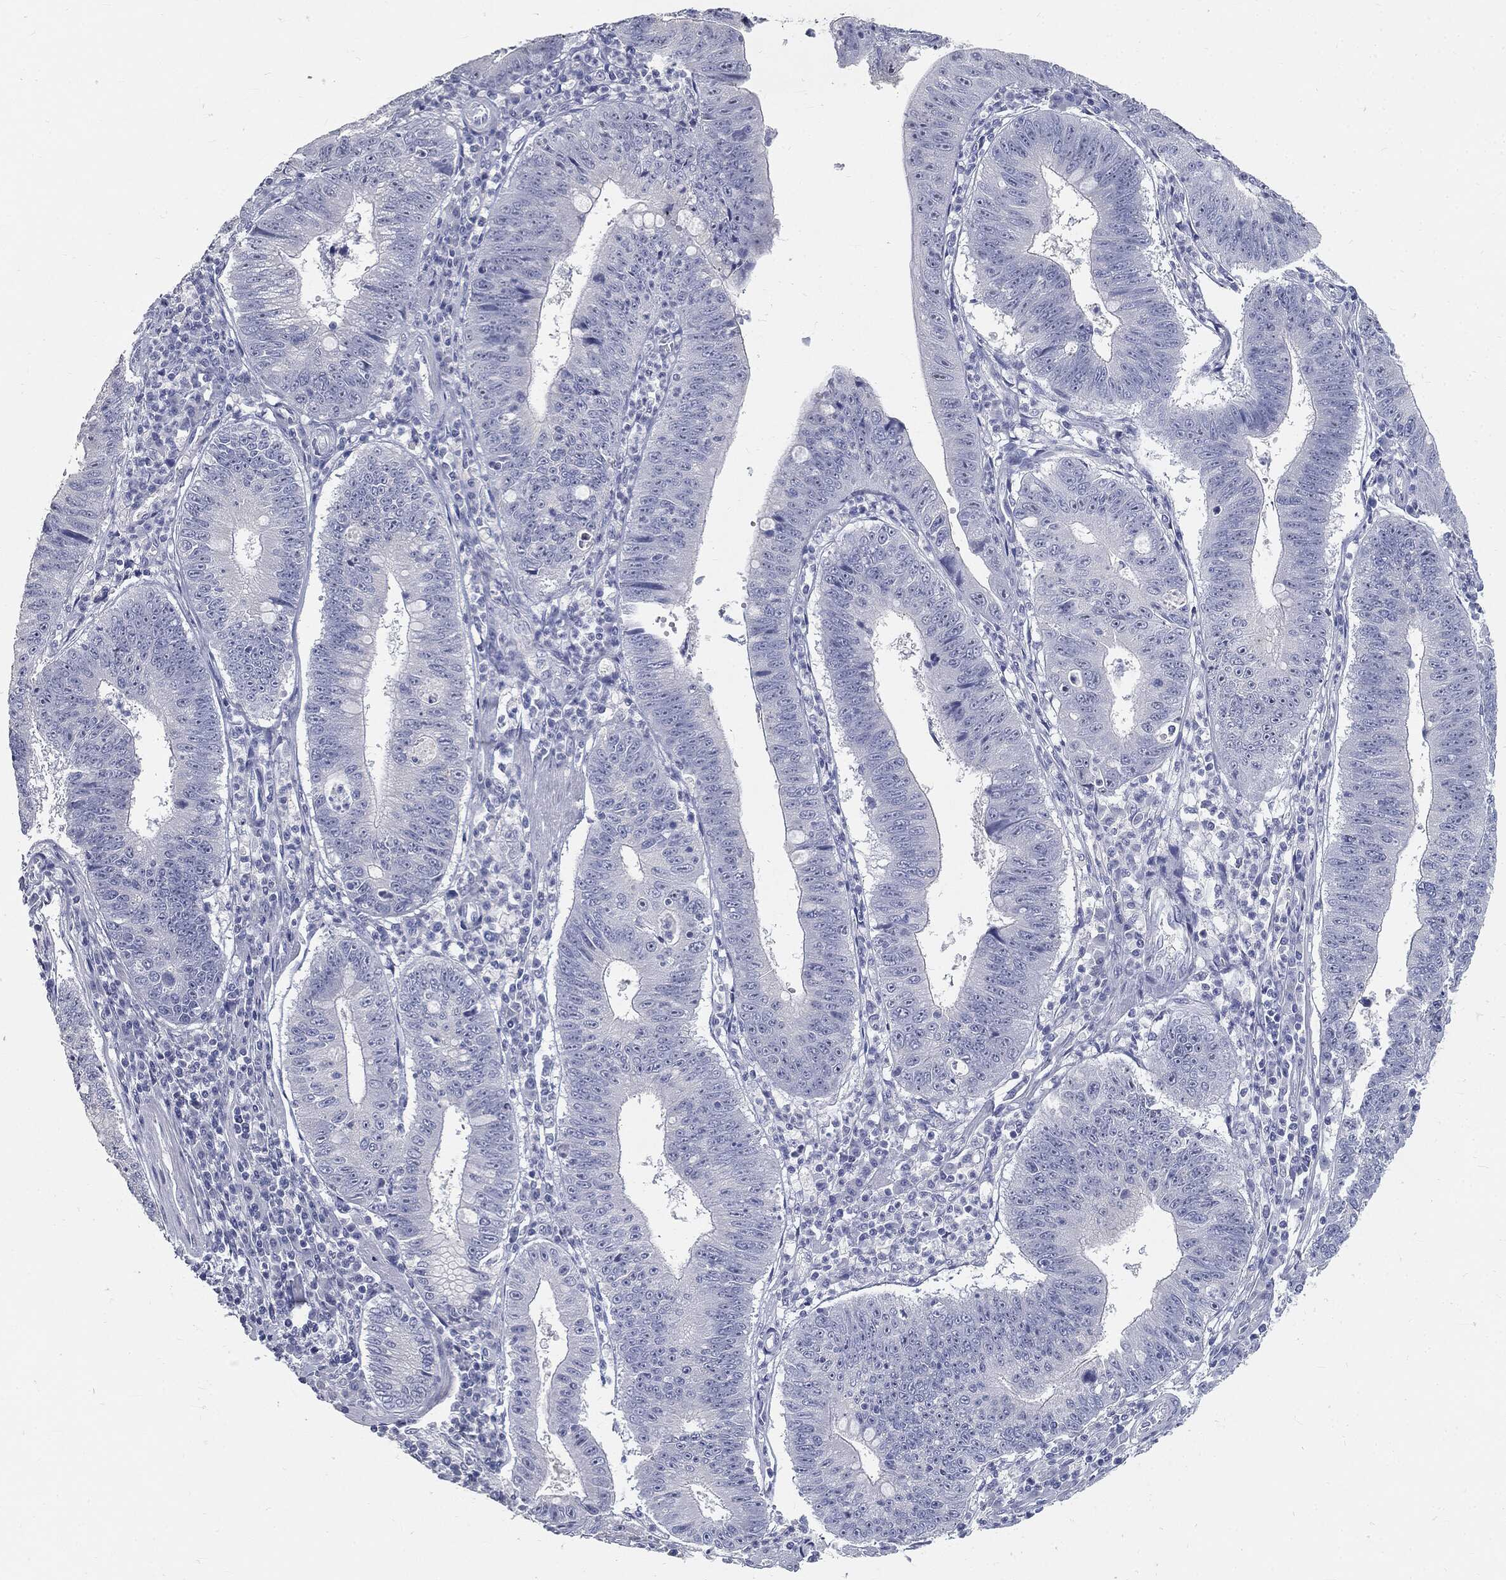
{"staining": {"intensity": "negative", "quantity": "none", "location": "none"}, "tissue": "stomach cancer", "cell_type": "Tumor cells", "image_type": "cancer", "snomed": [{"axis": "morphology", "description": "Adenocarcinoma, NOS"}, {"axis": "topography", "description": "Stomach"}], "caption": "IHC histopathology image of adenocarcinoma (stomach) stained for a protein (brown), which reveals no staining in tumor cells.", "gene": "CUZD1", "patient": {"sex": "male", "age": 59}}